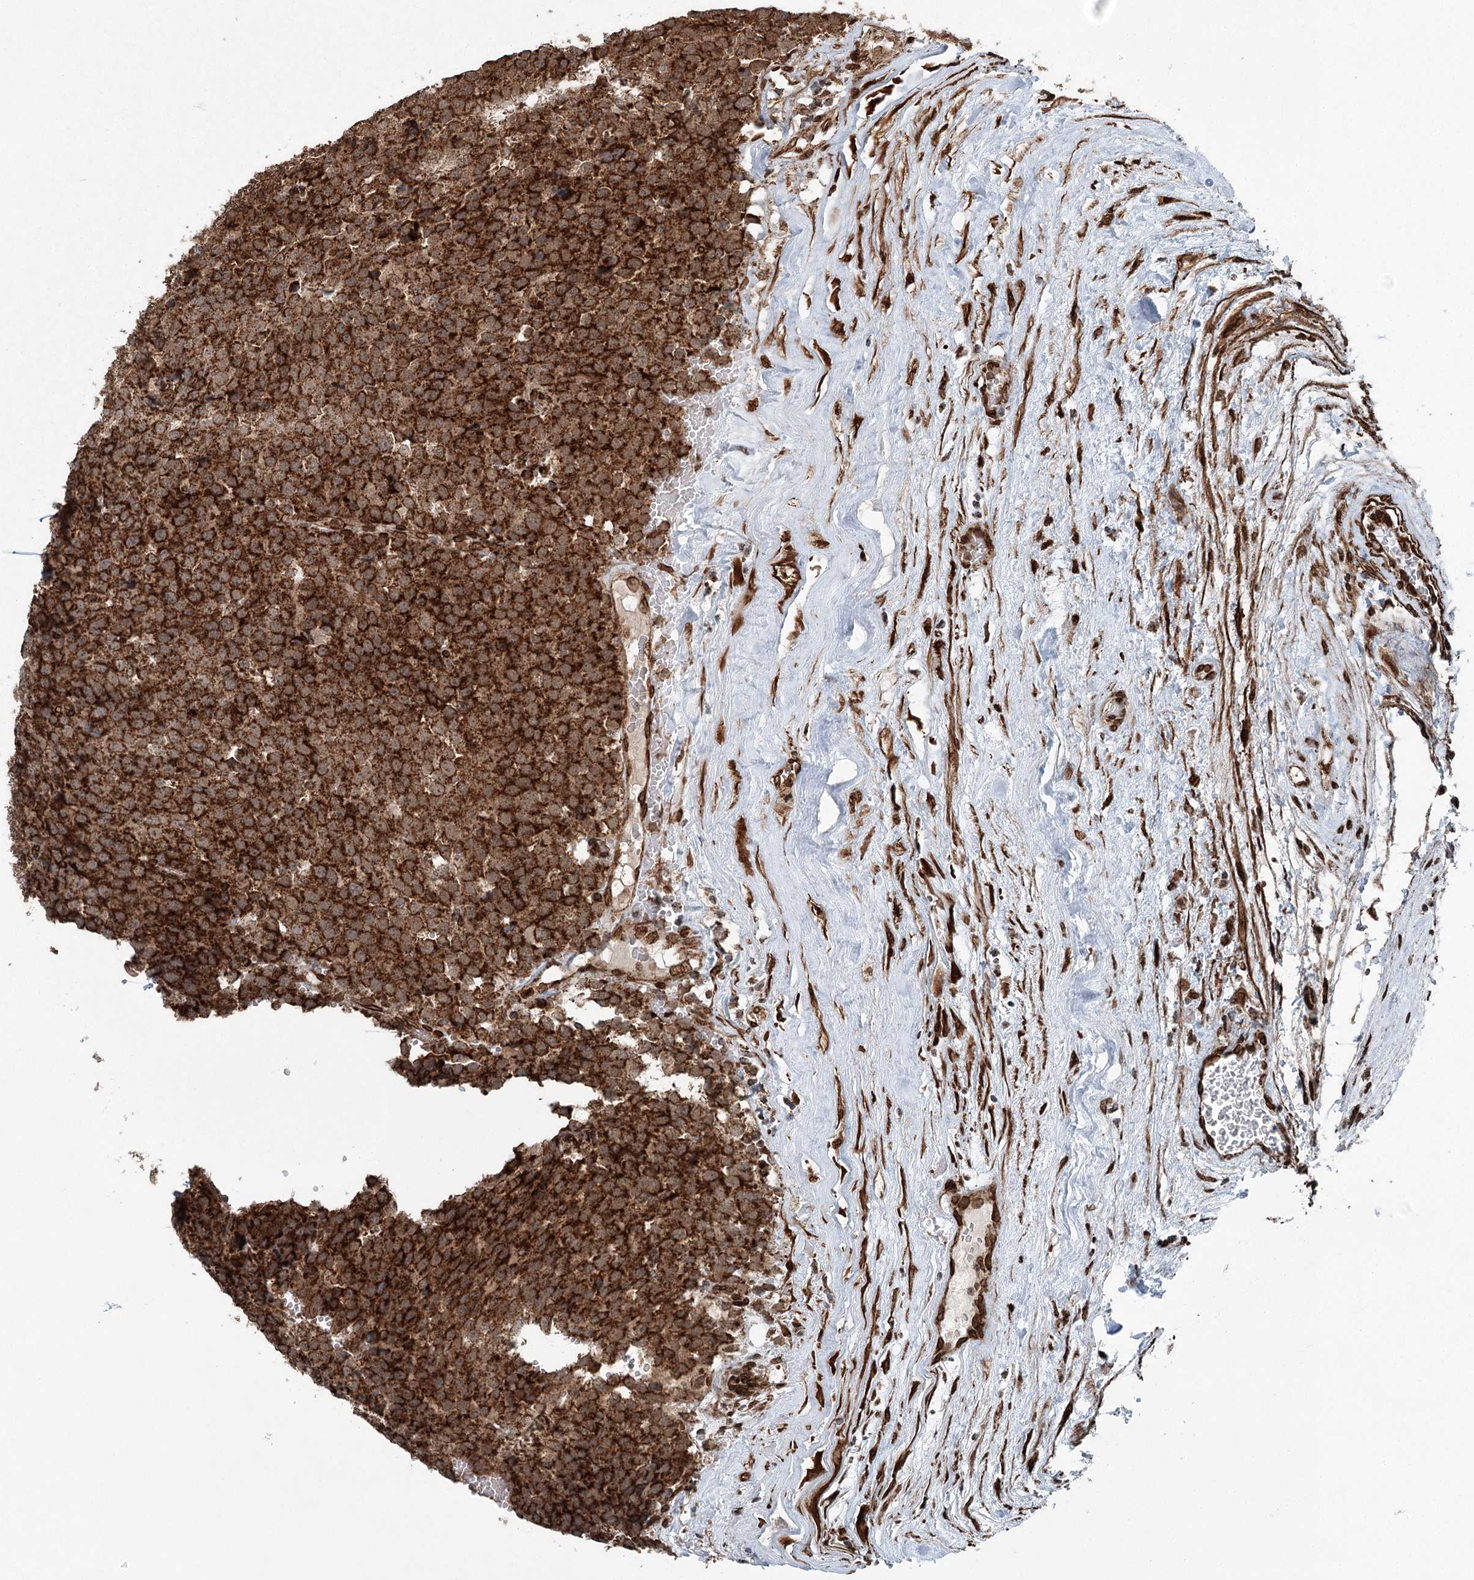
{"staining": {"intensity": "strong", "quantity": ">75%", "location": "cytoplasmic/membranous"}, "tissue": "testis cancer", "cell_type": "Tumor cells", "image_type": "cancer", "snomed": [{"axis": "morphology", "description": "Seminoma, NOS"}, {"axis": "topography", "description": "Testis"}], "caption": "The photomicrograph shows a brown stain indicating the presence of a protein in the cytoplasmic/membranous of tumor cells in testis cancer (seminoma).", "gene": "BCKDHA", "patient": {"sex": "male", "age": 71}}